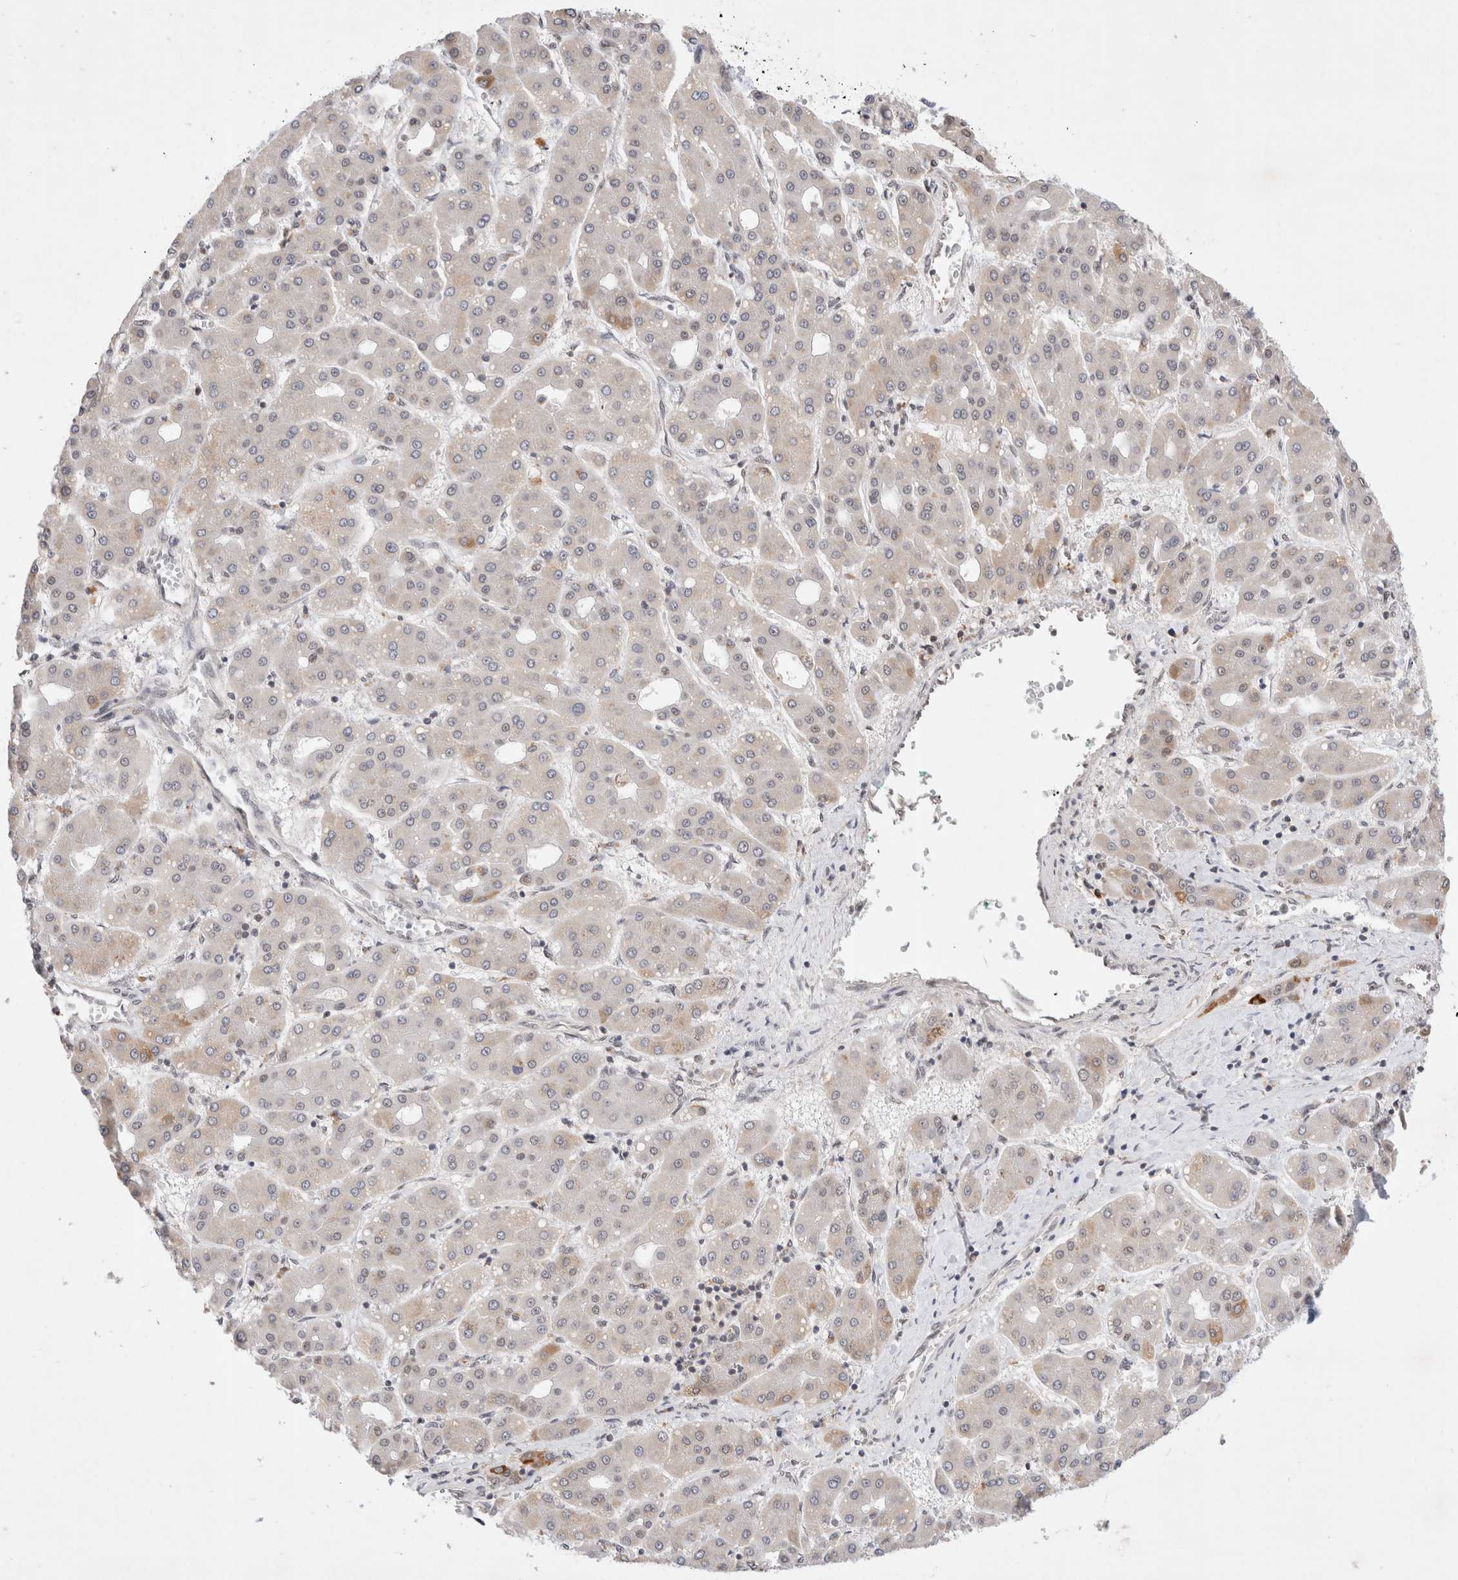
{"staining": {"intensity": "weak", "quantity": "<25%", "location": "nuclear"}, "tissue": "liver cancer", "cell_type": "Tumor cells", "image_type": "cancer", "snomed": [{"axis": "morphology", "description": "Carcinoma, Hepatocellular, NOS"}, {"axis": "topography", "description": "Liver"}], "caption": "Tumor cells are negative for protein expression in human hepatocellular carcinoma (liver).", "gene": "GTF2I", "patient": {"sex": "male", "age": 65}}